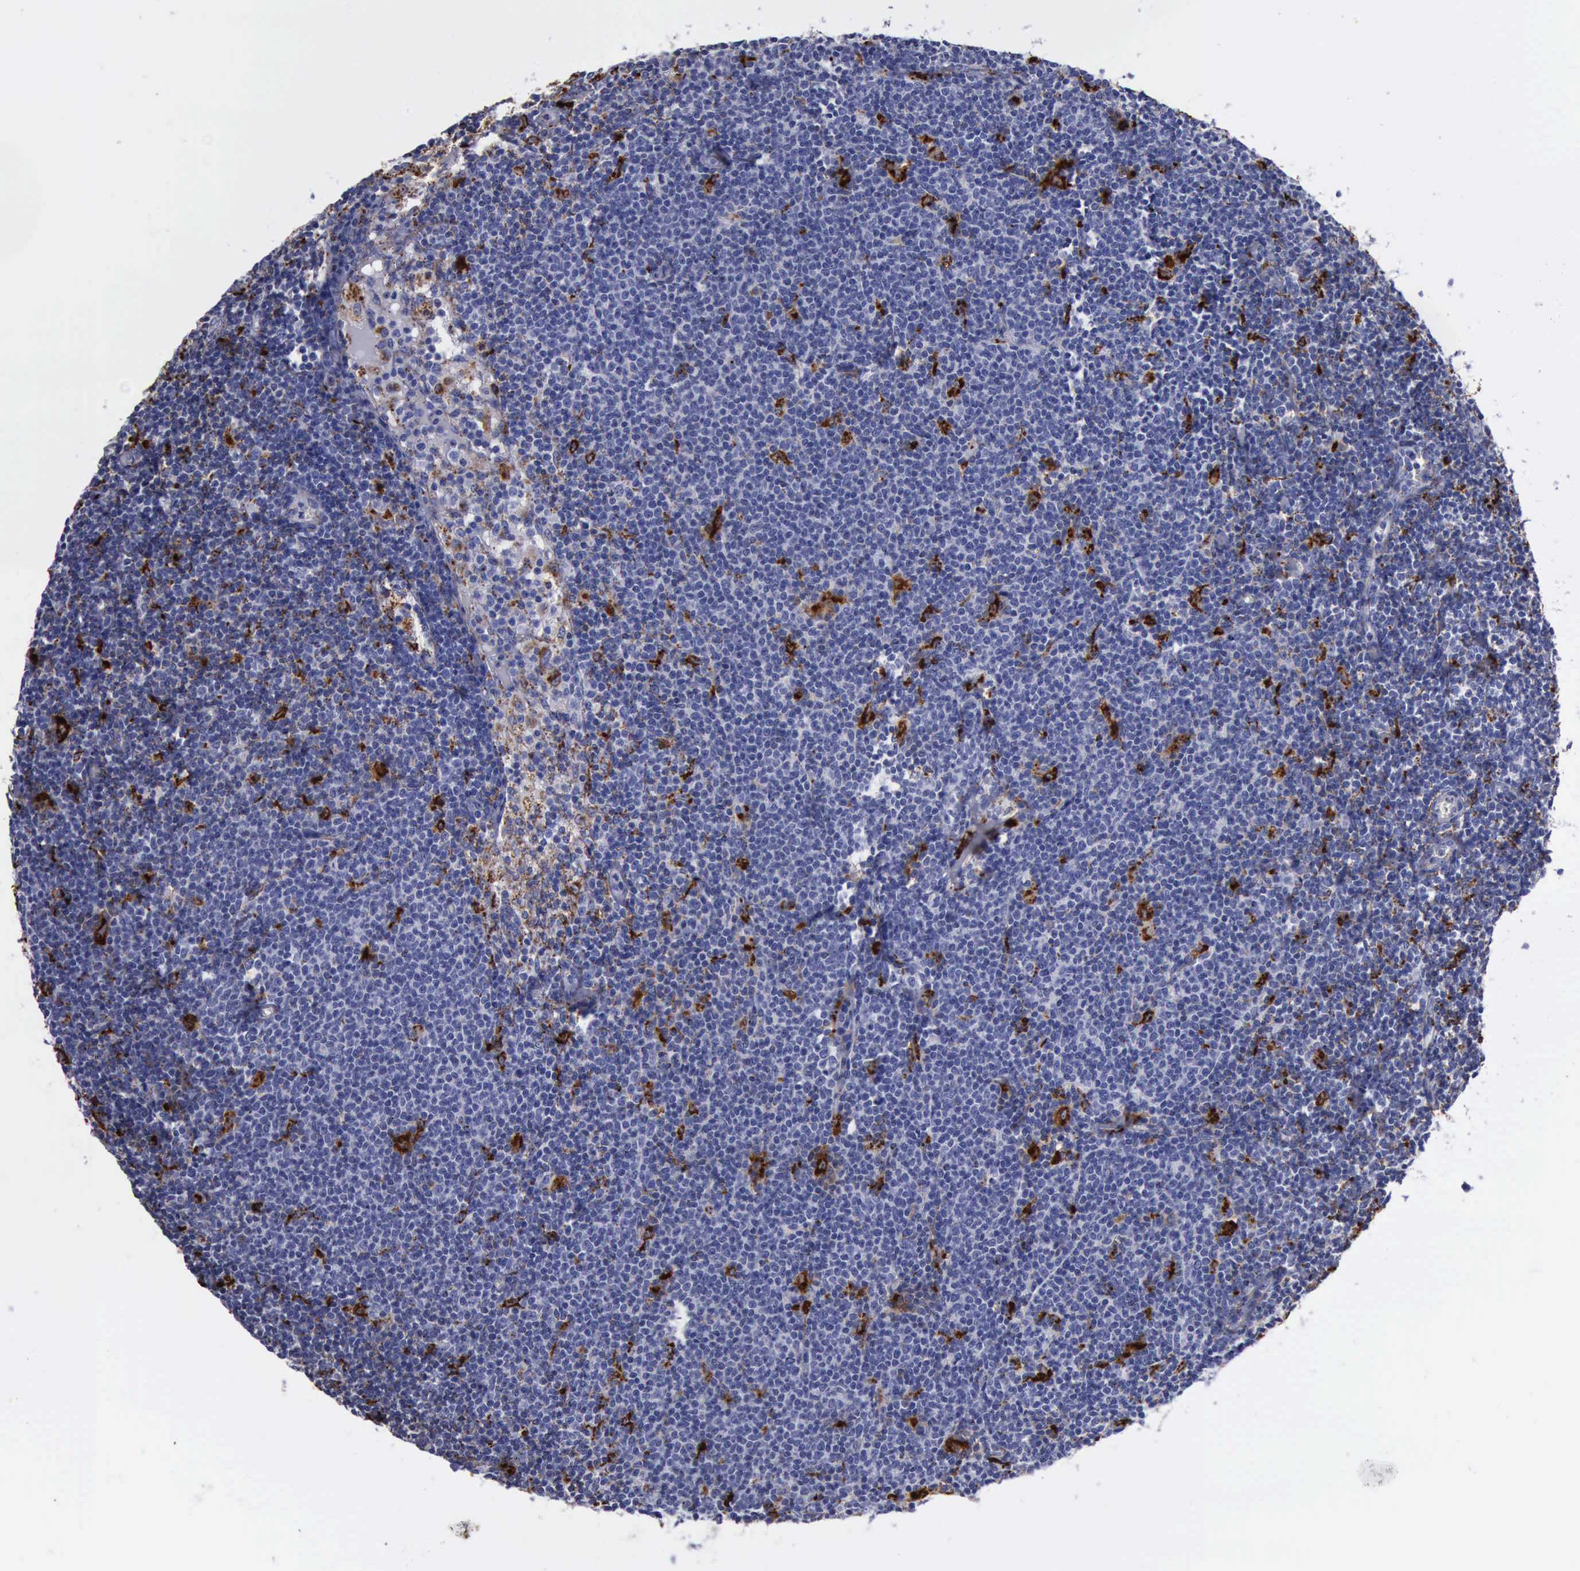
{"staining": {"intensity": "strong", "quantity": "<25%", "location": "cytoplasmic/membranous,nuclear"}, "tissue": "lymphoma", "cell_type": "Tumor cells", "image_type": "cancer", "snomed": [{"axis": "morphology", "description": "Malignant lymphoma, non-Hodgkin's type, Low grade"}, {"axis": "topography", "description": "Lymph node"}], "caption": "This micrograph demonstrates immunohistochemistry staining of human low-grade malignant lymphoma, non-Hodgkin's type, with medium strong cytoplasmic/membranous and nuclear staining in approximately <25% of tumor cells.", "gene": "CTSD", "patient": {"sex": "male", "age": 65}}